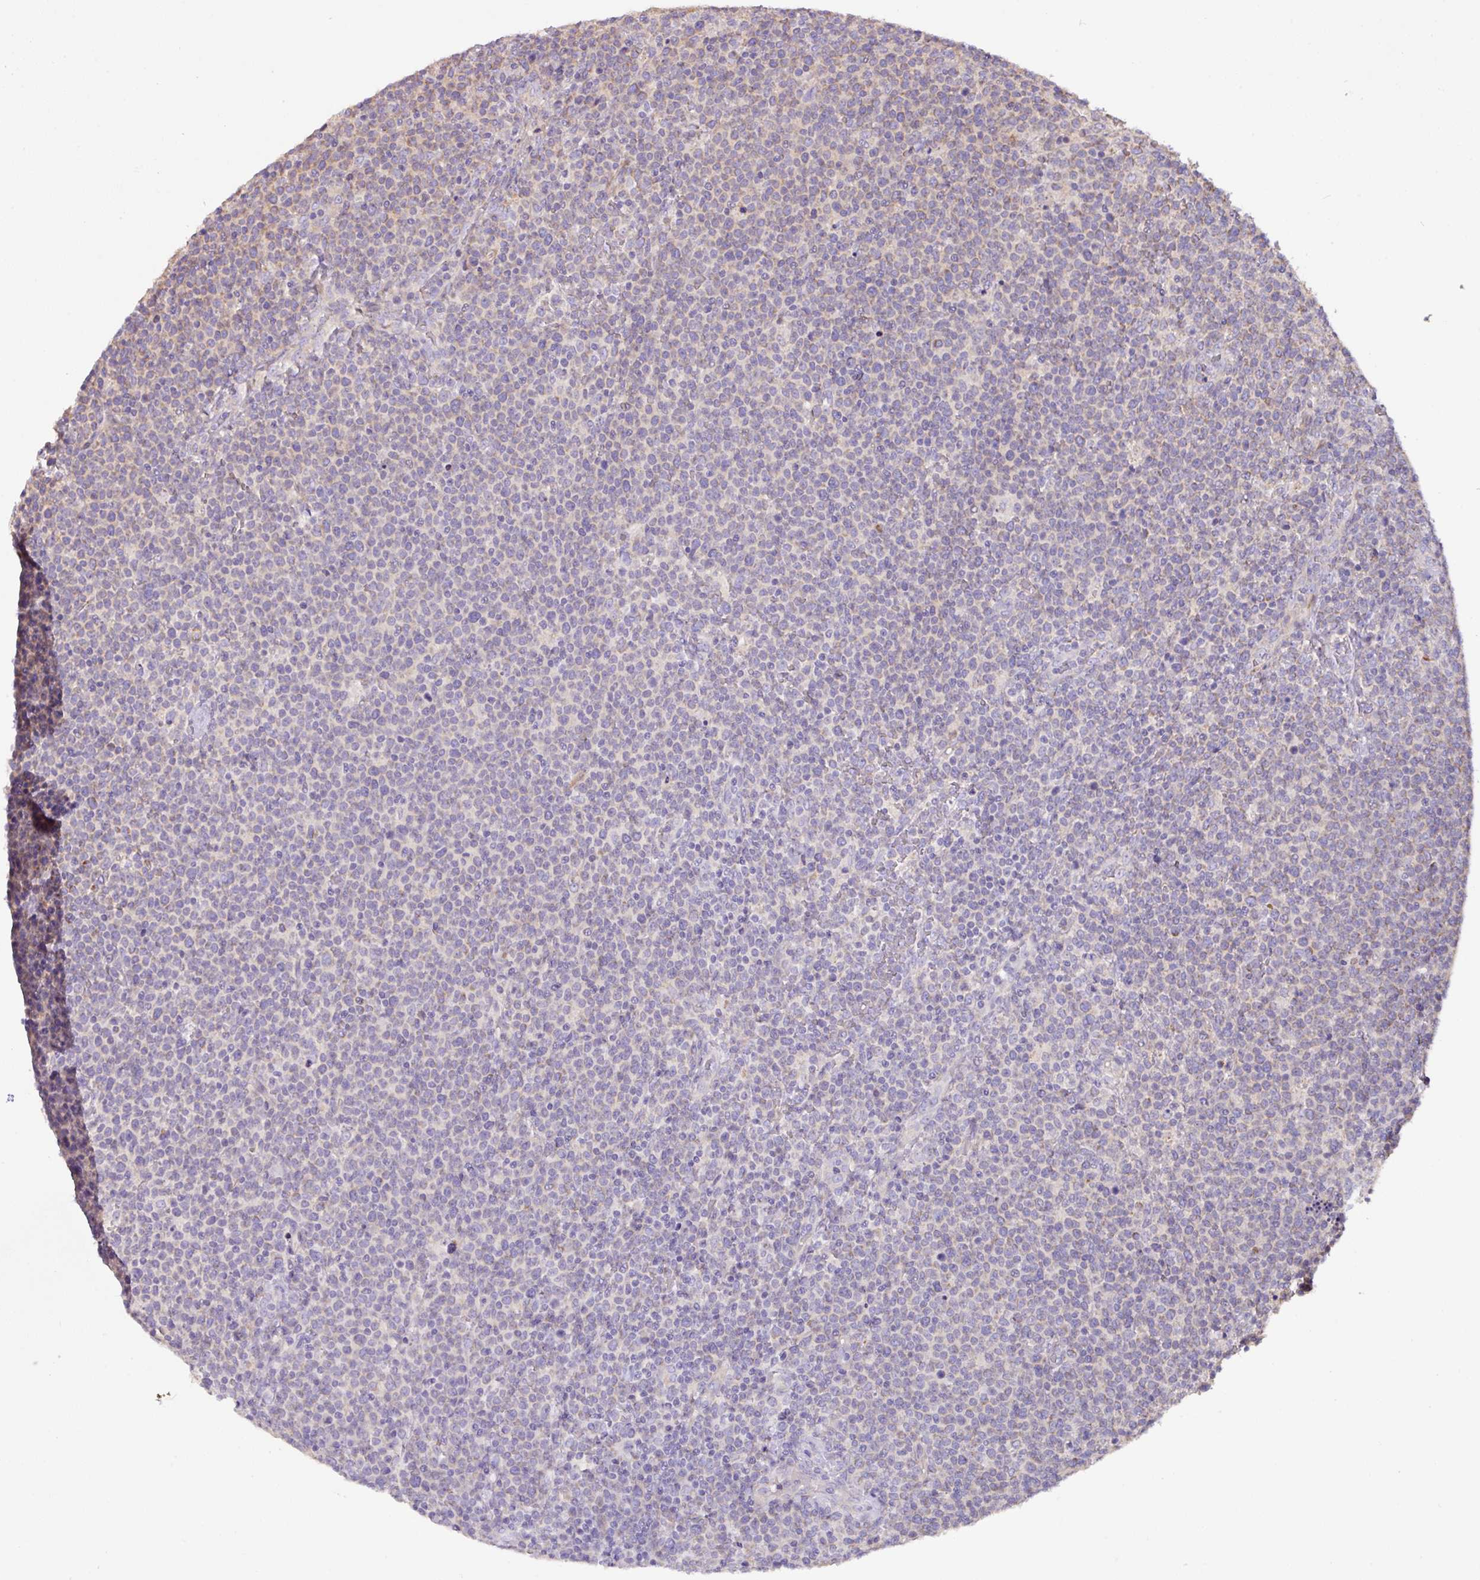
{"staining": {"intensity": "negative", "quantity": "none", "location": "none"}, "tissue": "lymphoma", "cell_type": "Tumor cells", "image_type": "cancer", "snomed": [{"axis": "morphology", "description": "Malignant lymphoma, non-Hodgkin's type, High grade"}, {"axis": "topography", "description": "Lymph node"}], "caption": "Image shows no protein expression in tumor cells of lymphoma tissue.", "gene": "MRRF", "patient": {"sex": "male", "age": 61}}